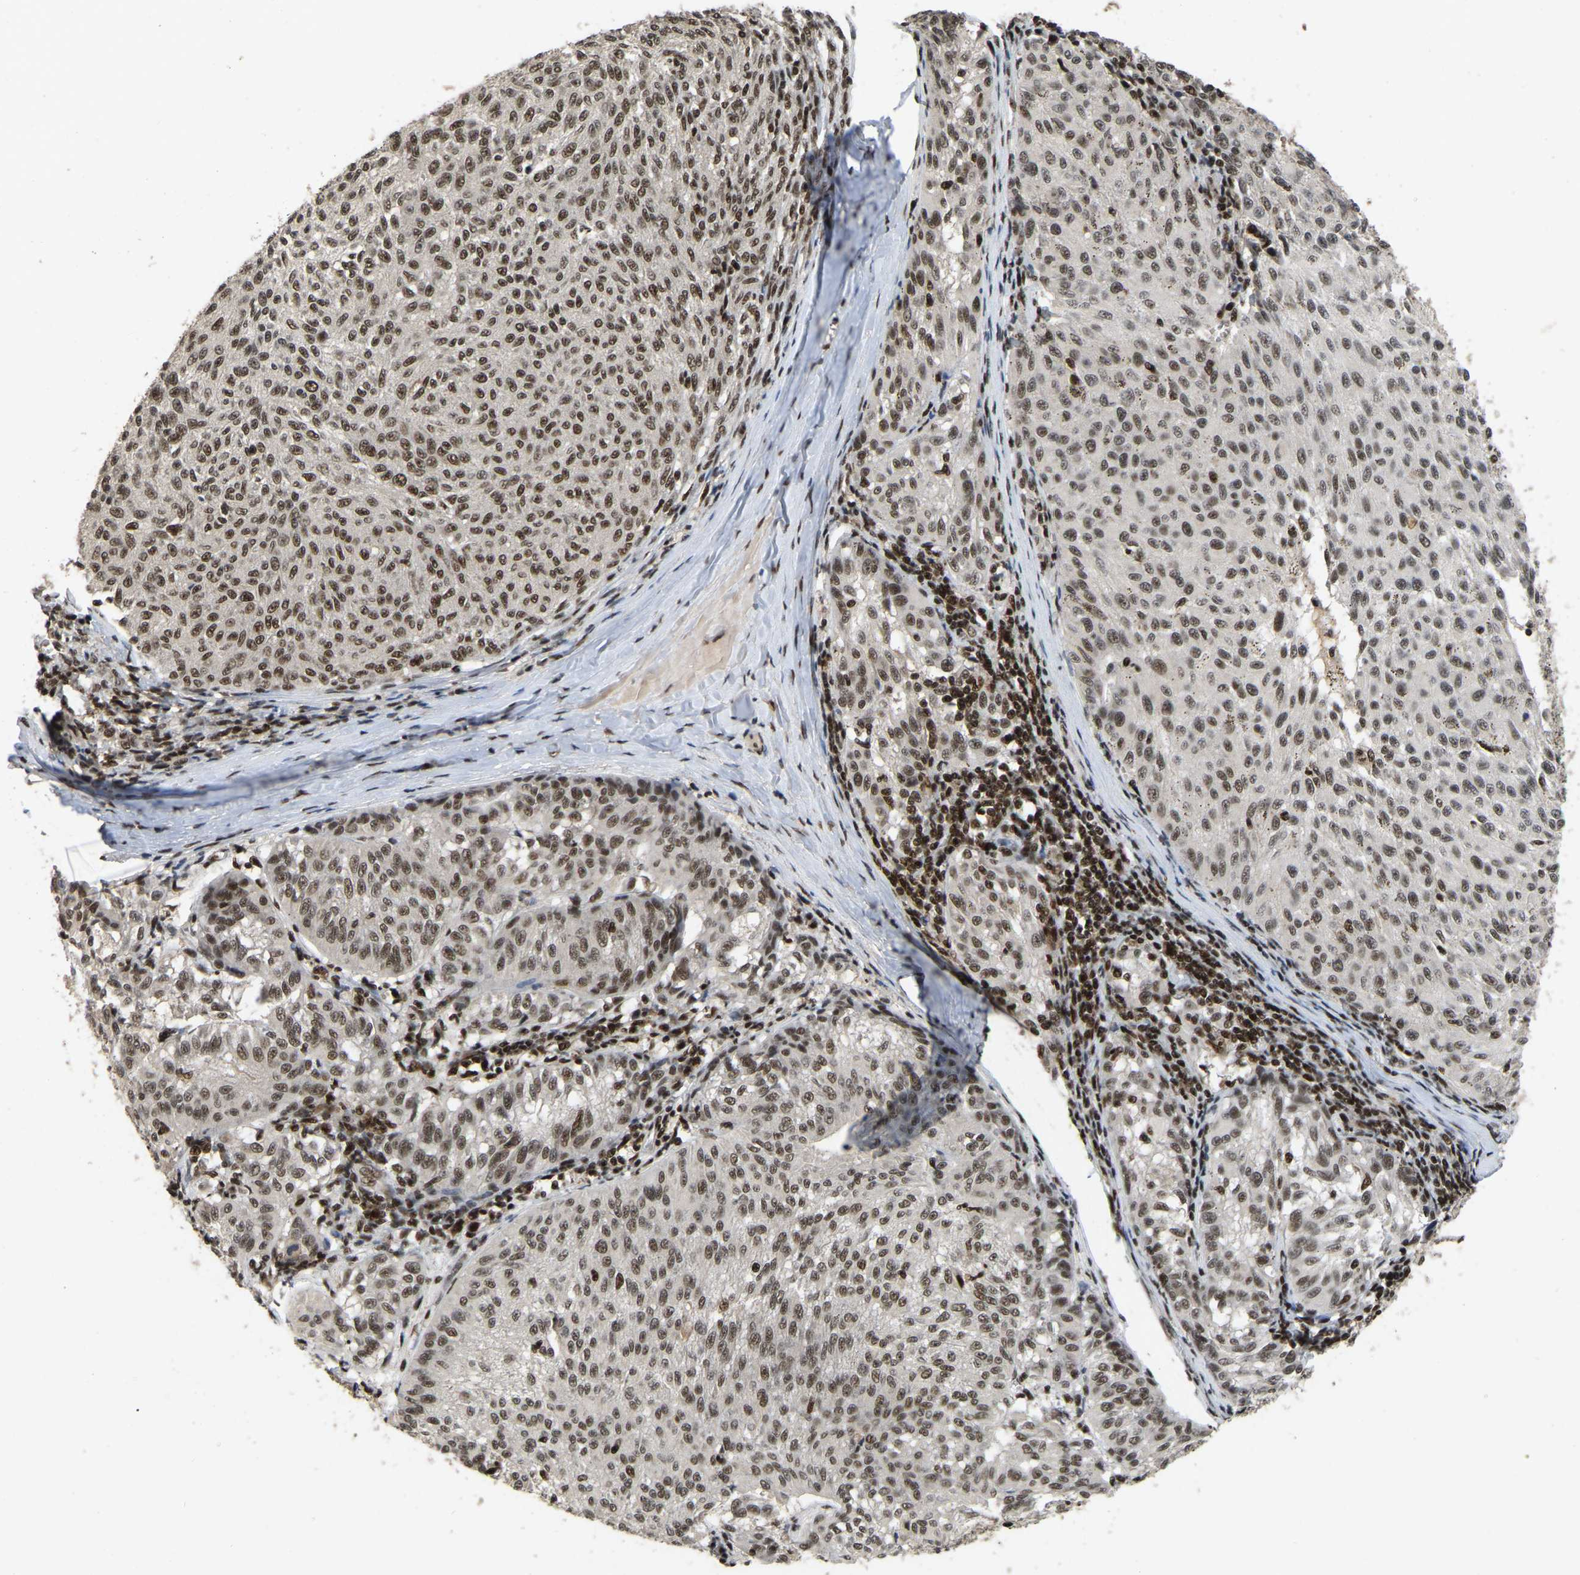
{"staining": {"intensity": "moderate", "quantity": ">75%", "location": "nuclear"}, "tissue": "melanoma", "cell_type": "Tumor cells", "image_type": "cancer", "snomed": [{"axis": "morphology", "description": "Malignant melanoma, NOS"}, {"axis": "topography", "description": "Skin"}], "caption": "This micrograph displays immunohistochemistry staining of malignant melanoma, with medium moderate nuclear expression in about >75% of tumor cells.", "gene": "TBL1XR1", "patient": {"sex": "female", "age": 72}}